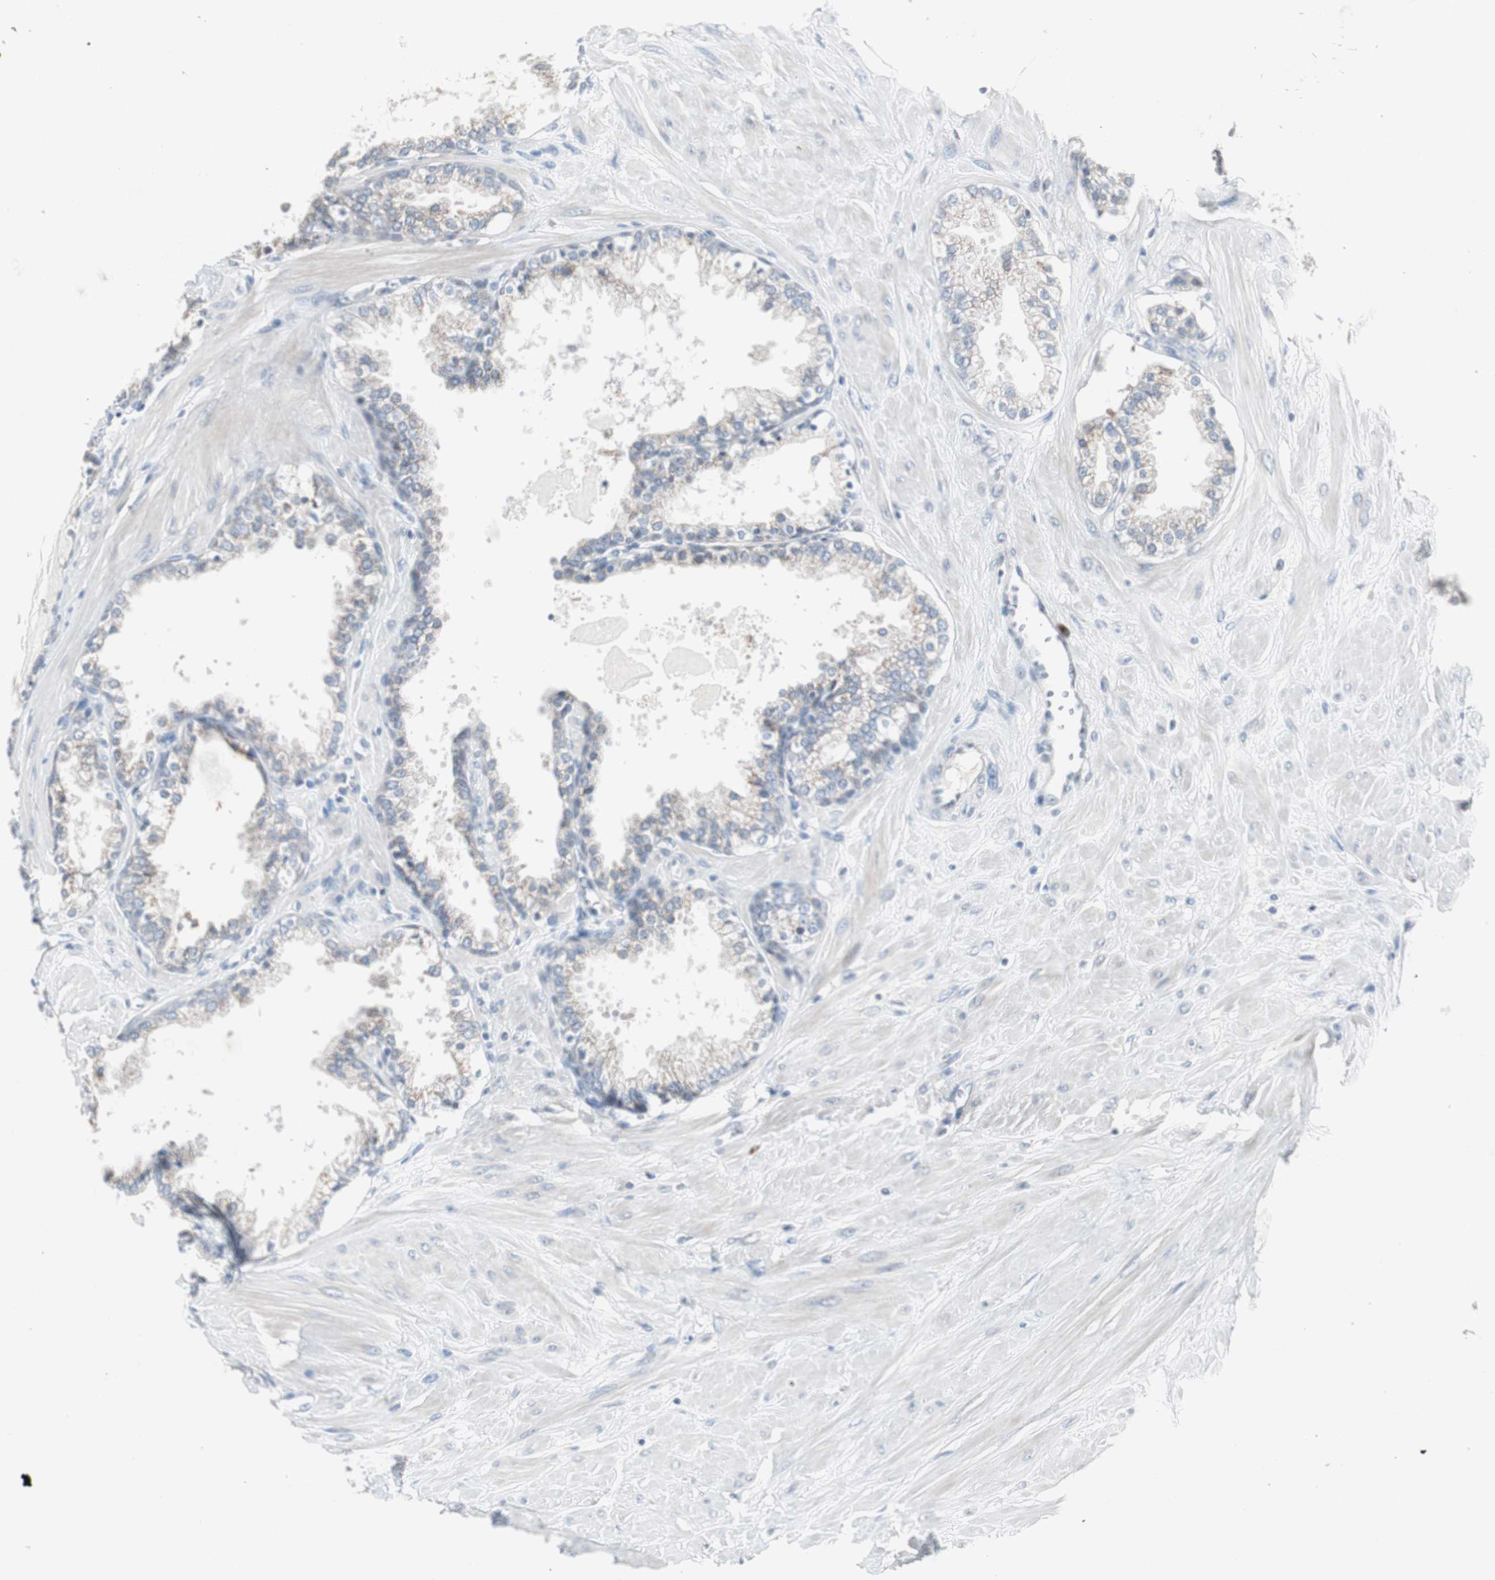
{"staining": {"intensity": "weak", "quantity": "<25%", "location": "cytoplasmic/membranous"}, "tissue": "prostate", "cell_type": "Glandular cells", "image_type": "normal", "snomed": [{"axis": "morphology", "description": "Normal tissue, NOS"}, {"axis": "topography", "description": "Prostate"}], "caption": "High power microscopy photomicrograph of an immunohistochemistry (IHC) micrograph of unremarkable prostate, revealing no significant expression in glandular cells.", "gene": "SOX30", "patient": {"sex": "male", "age": 51}}